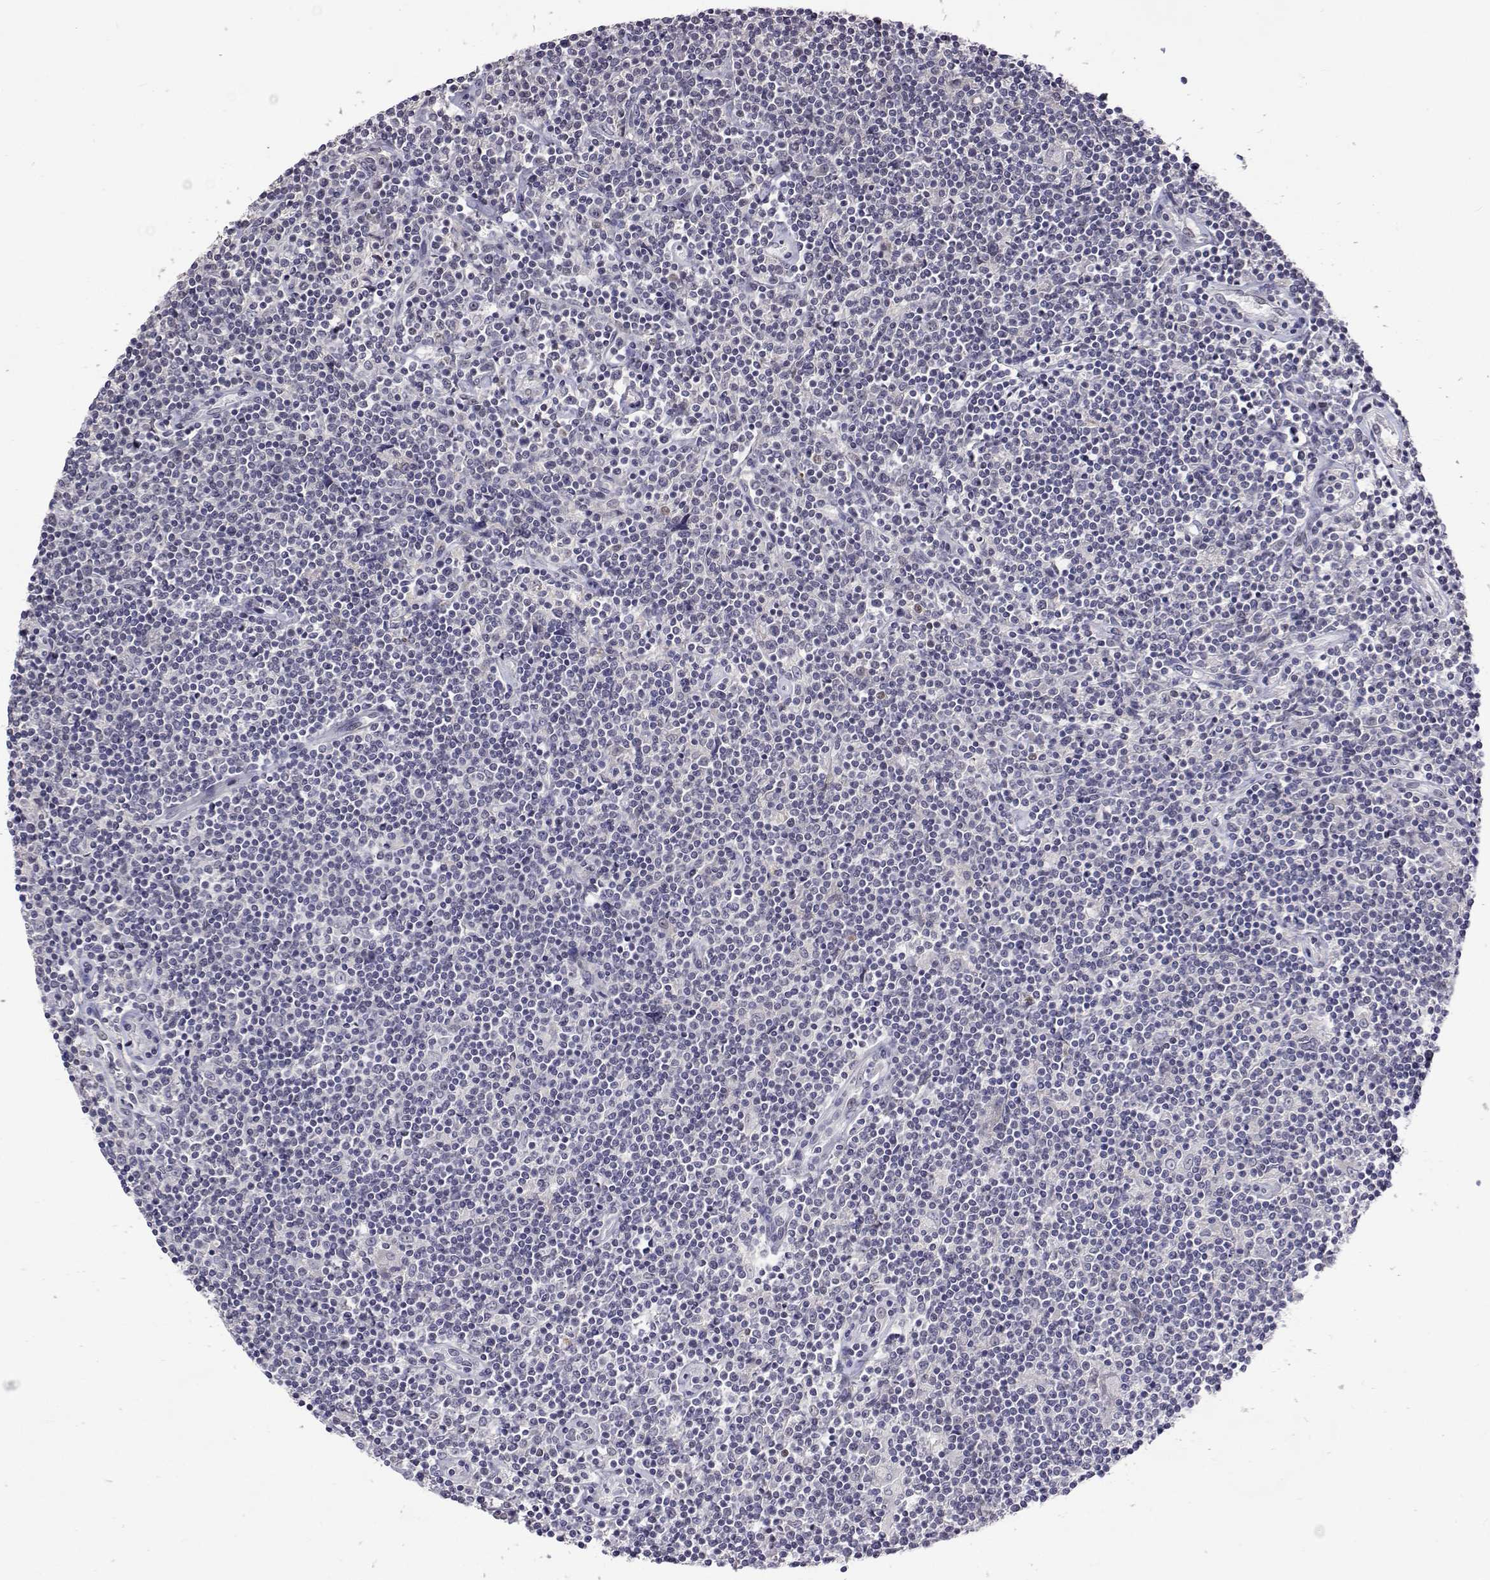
{"staining": {"intensity": "negative", "quantity": "none", "location": "none"}, "tissue": "lymphoma", "cell_type": "Tumor cells", "image_type": "cancer", "snomed": [{"axis": "morphology", "description": "Hodgkin's disease, NOS"}, {"axis": "topography", "description": "Lymph node"}], "caption": "This is an immunohistochemistry micrograph of Hodgkin's disease. There is no staining in tumor cells.", "gene": "HNRNPA0", "patient": {"sex": "male", "age": 40}}